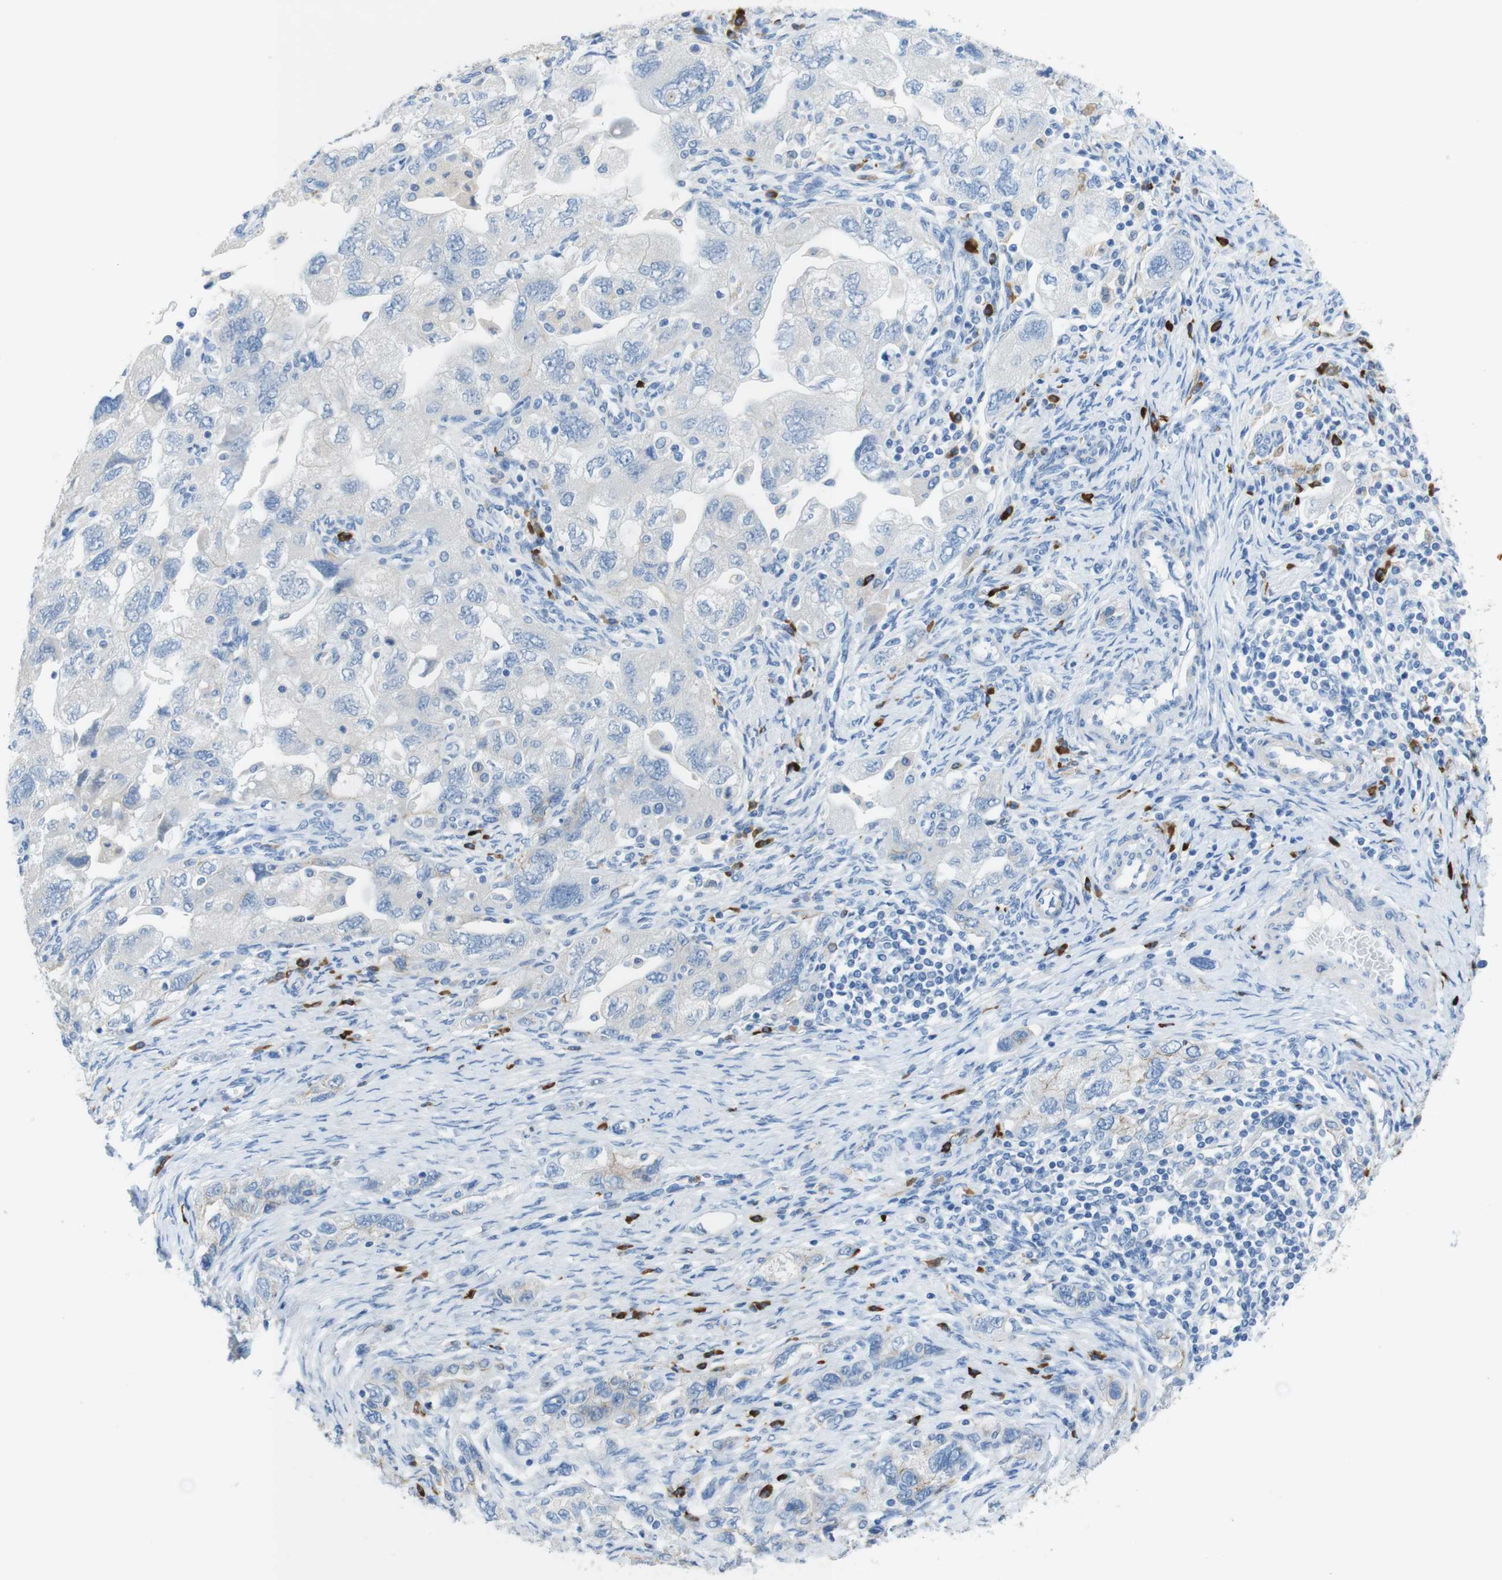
{"staining": {"intensity": "negative", "quantity": "none", "location": "none"}, "tissue": "ovarian cancer", "cell_type": "Tumor cells", "image_type": "cancer", "snomed": [{"axis": "morphology", "description": "Carcinoma, NOS"}, {"axis": "morphology", "description": "Cystadenocarcinoma, serous, NOS"}, {"axis": "topography", "description": "Ovary"}], "caption": "An immunohistochemistry image of ovarian serous cystadenocarcinoma is shown. There is no staining in tumor cells of ovarian serous cystadenocarcinoma.", "gene": "CLMN", "patient": {"sex": "female", "age": 69}}